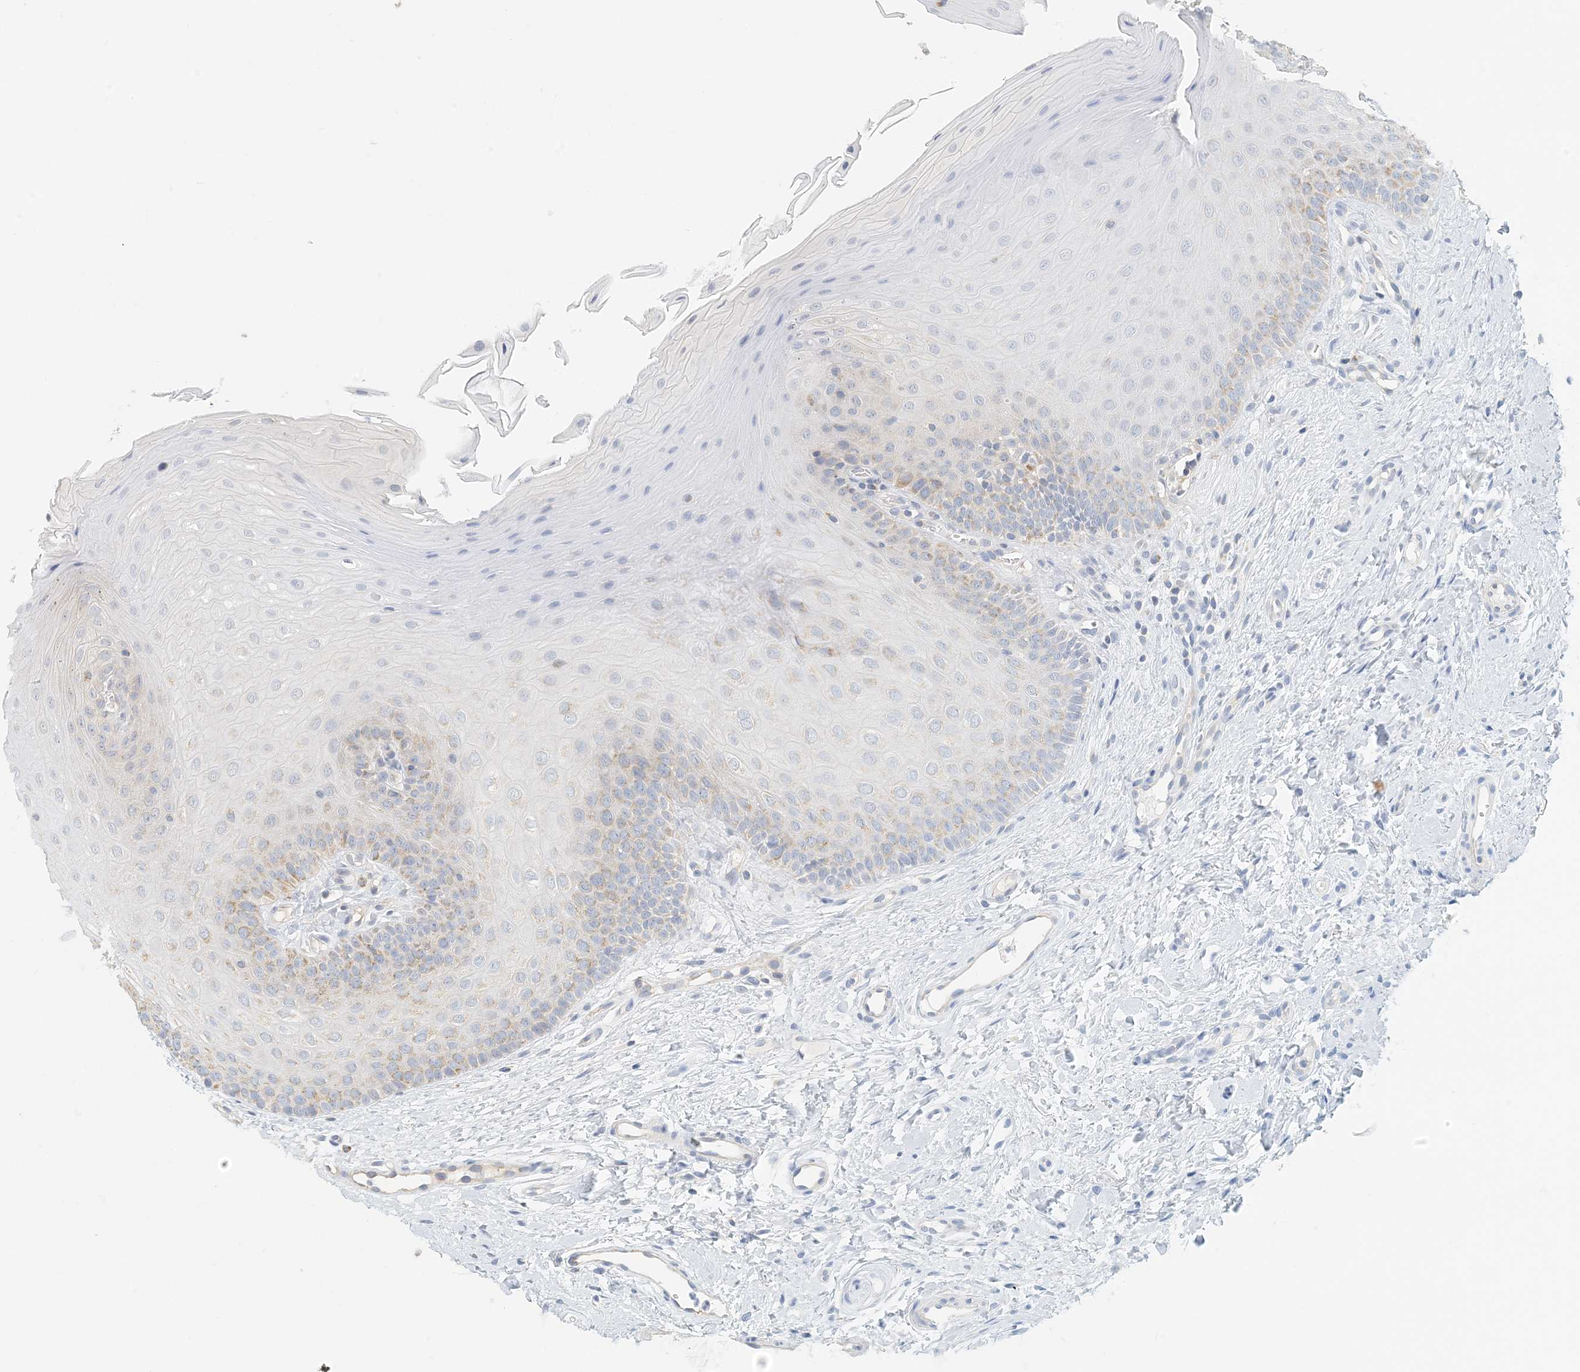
{"staining": {"intensity": "moderate", "quantity": "25%-75%", "location": "cytoplasmic/membranous"}, "tissue": "oral mucosa", "cell_type": "Squamous epithelial cells", "image_type": "normal", "snomed": [{"axis": "morphology", "description": "Normal tissue, NOS"}, {"axis": "topography", "description": "Oral tissue"}], "caption": "The histopathology image displays immunohistochemical staining of unremarkable oral mucosa. There is moderate cytoplasmic/membranous expression is seen in about 25%-75% of squamous epithelial cells. Nuclei are stained in blue.", "gene": "ZBTB3", "patient": {"sex": "female", "age": 68}}